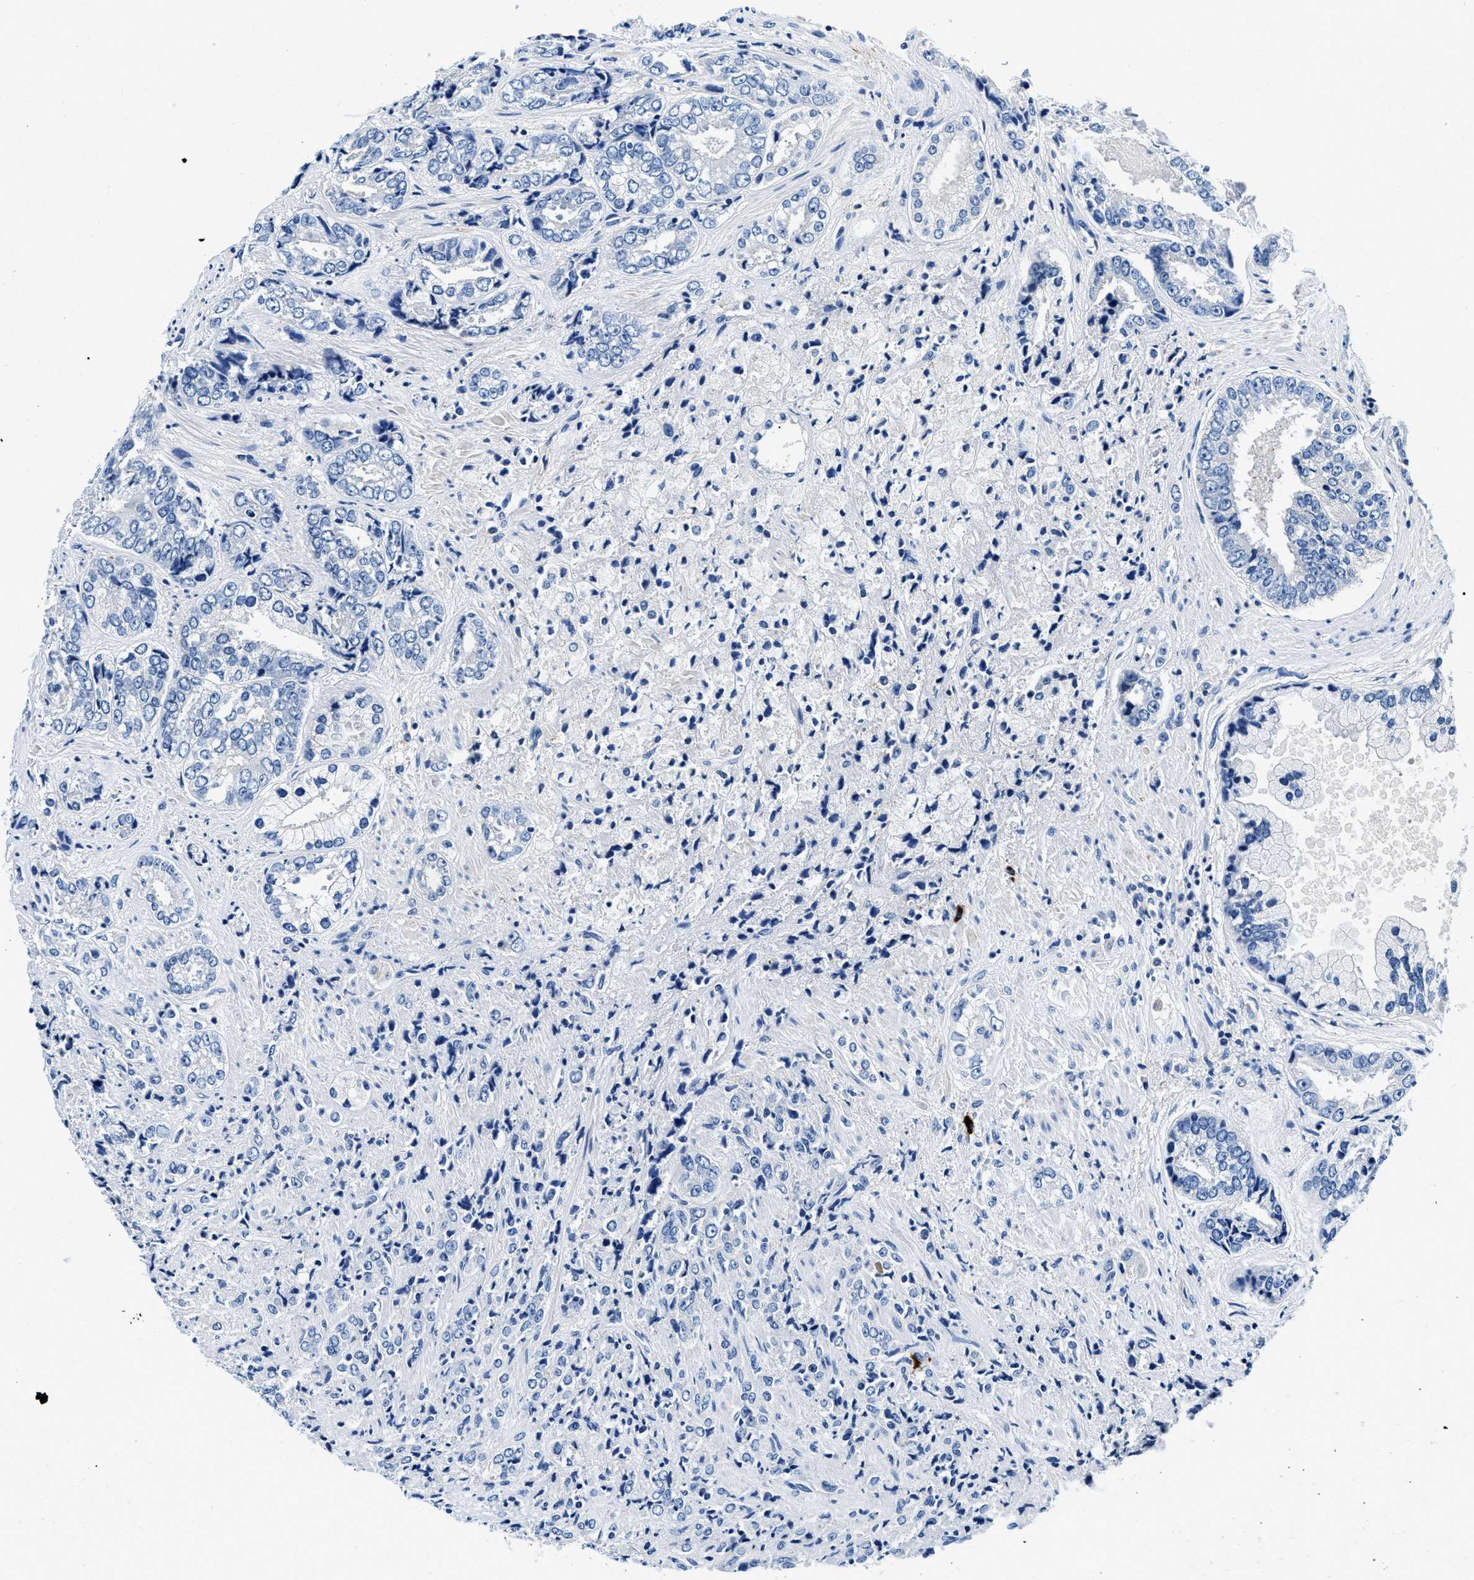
{"staining": {"intensity": "negative", "quantity": "none", "location": "none"}, "tissue": "prostate cancer", "cell_type": "Tumor cells", "image_type": "cancer", "snomed": [{"axis": "morphology", "description": "Adenocarcinoma, High grade"}, {"axis": "topography", "description": "Prostate"}], "caption": "An IHC image of prostate cancer (adenocarcinoma (high-grade)) is shown. There is no staining in tumor cells of prostate cancer (adenocarcinoma (high-grade)).", "gene": "ZFAND3", "patient": {"sex": "male", "age": 61}}